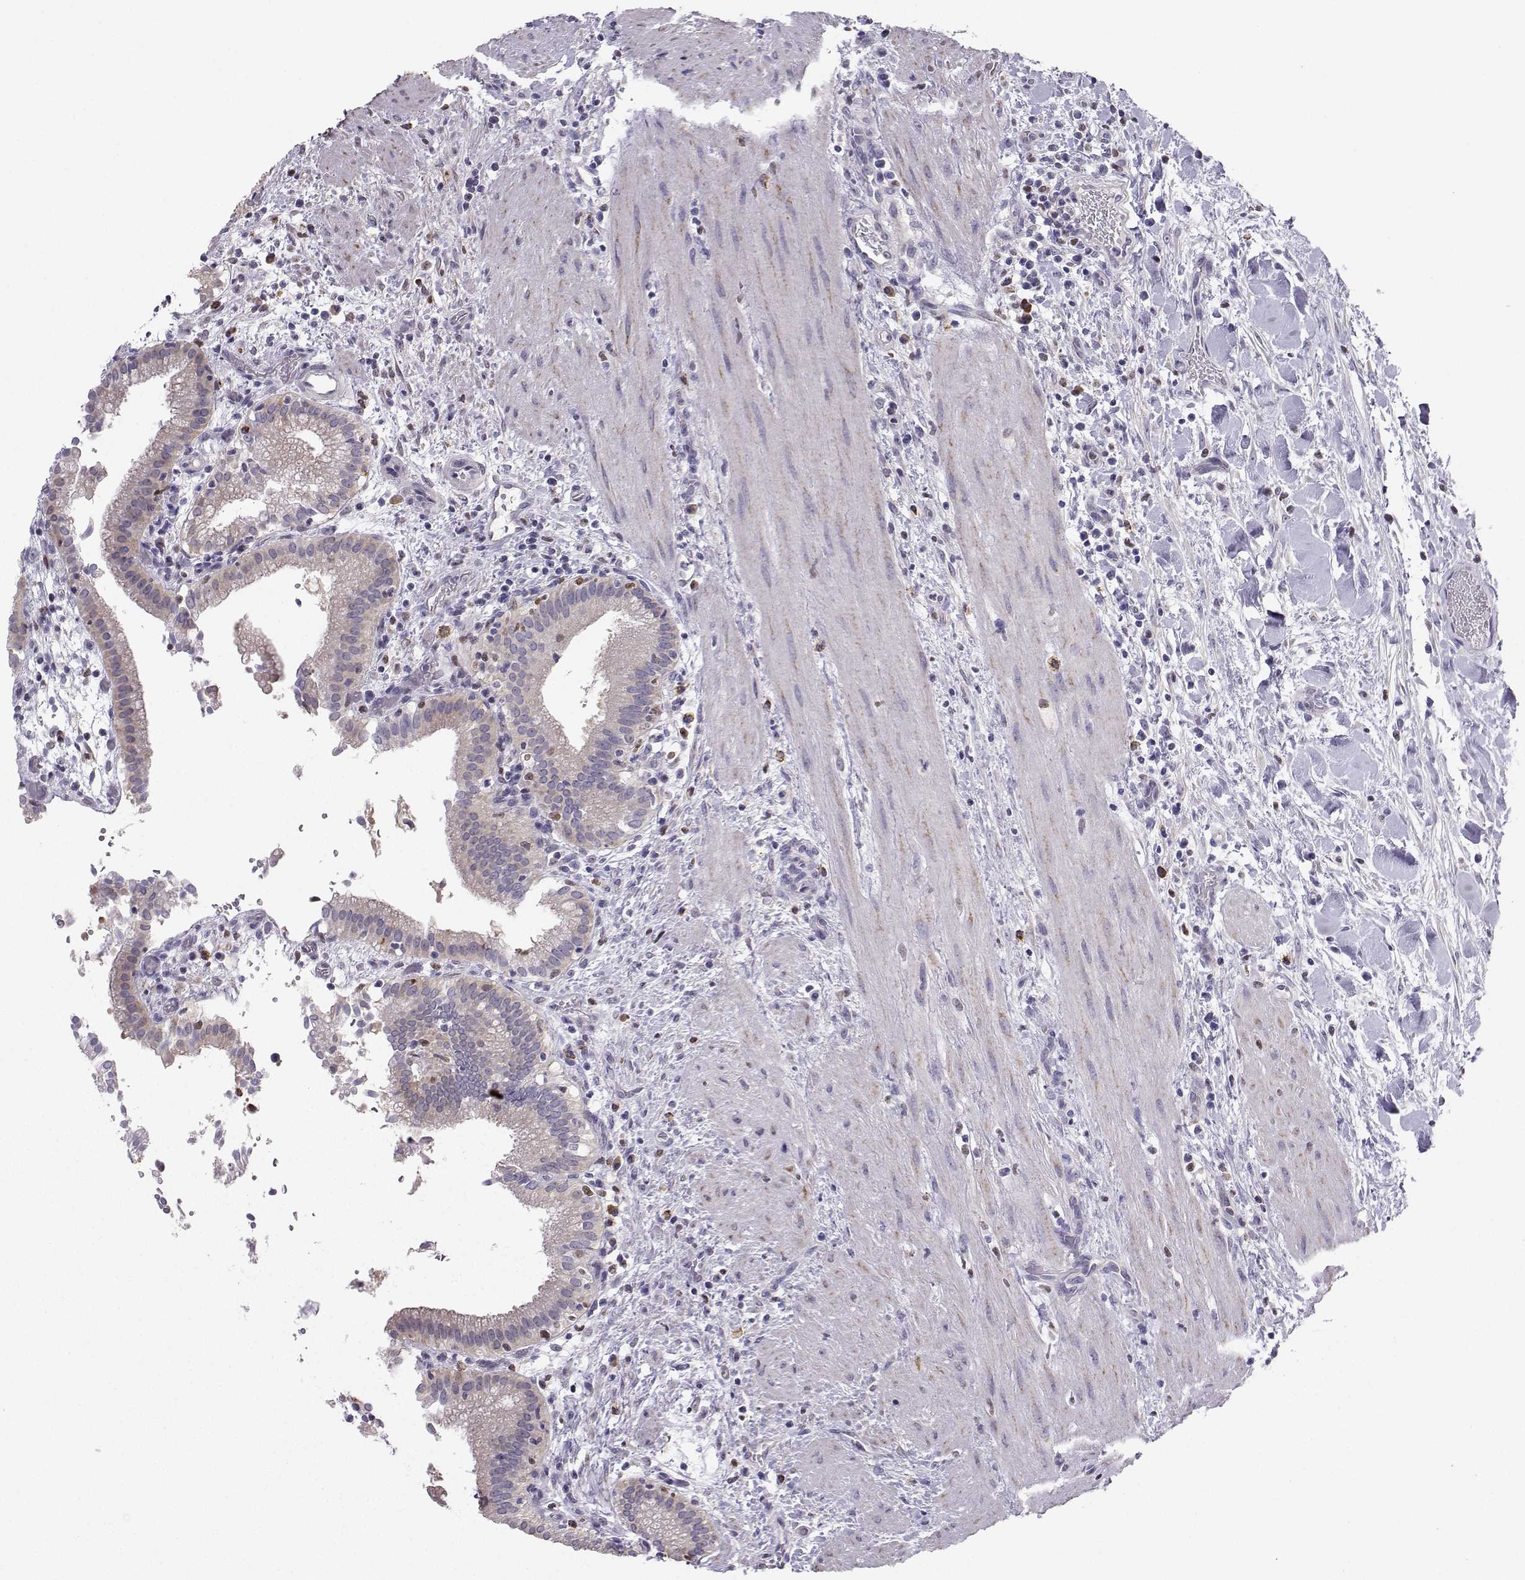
{"staining": {"intensity": "negative", "quantity": "none", "location": "none"}, "tissue": "gallbladder", "cell_type": "Glandular cells", "image_type": "normal", "snomed": [{"axis": "morphology", "description": "Normal tissue, NOS"}, {"axis": "topography", "description": "Gallbladder"}], "caption": "The photomicrograph displays no significant positivity in glandular cells of gallbladder.", "gene": "DCLK3", "patient": {"sex": "male", "age": 42}}